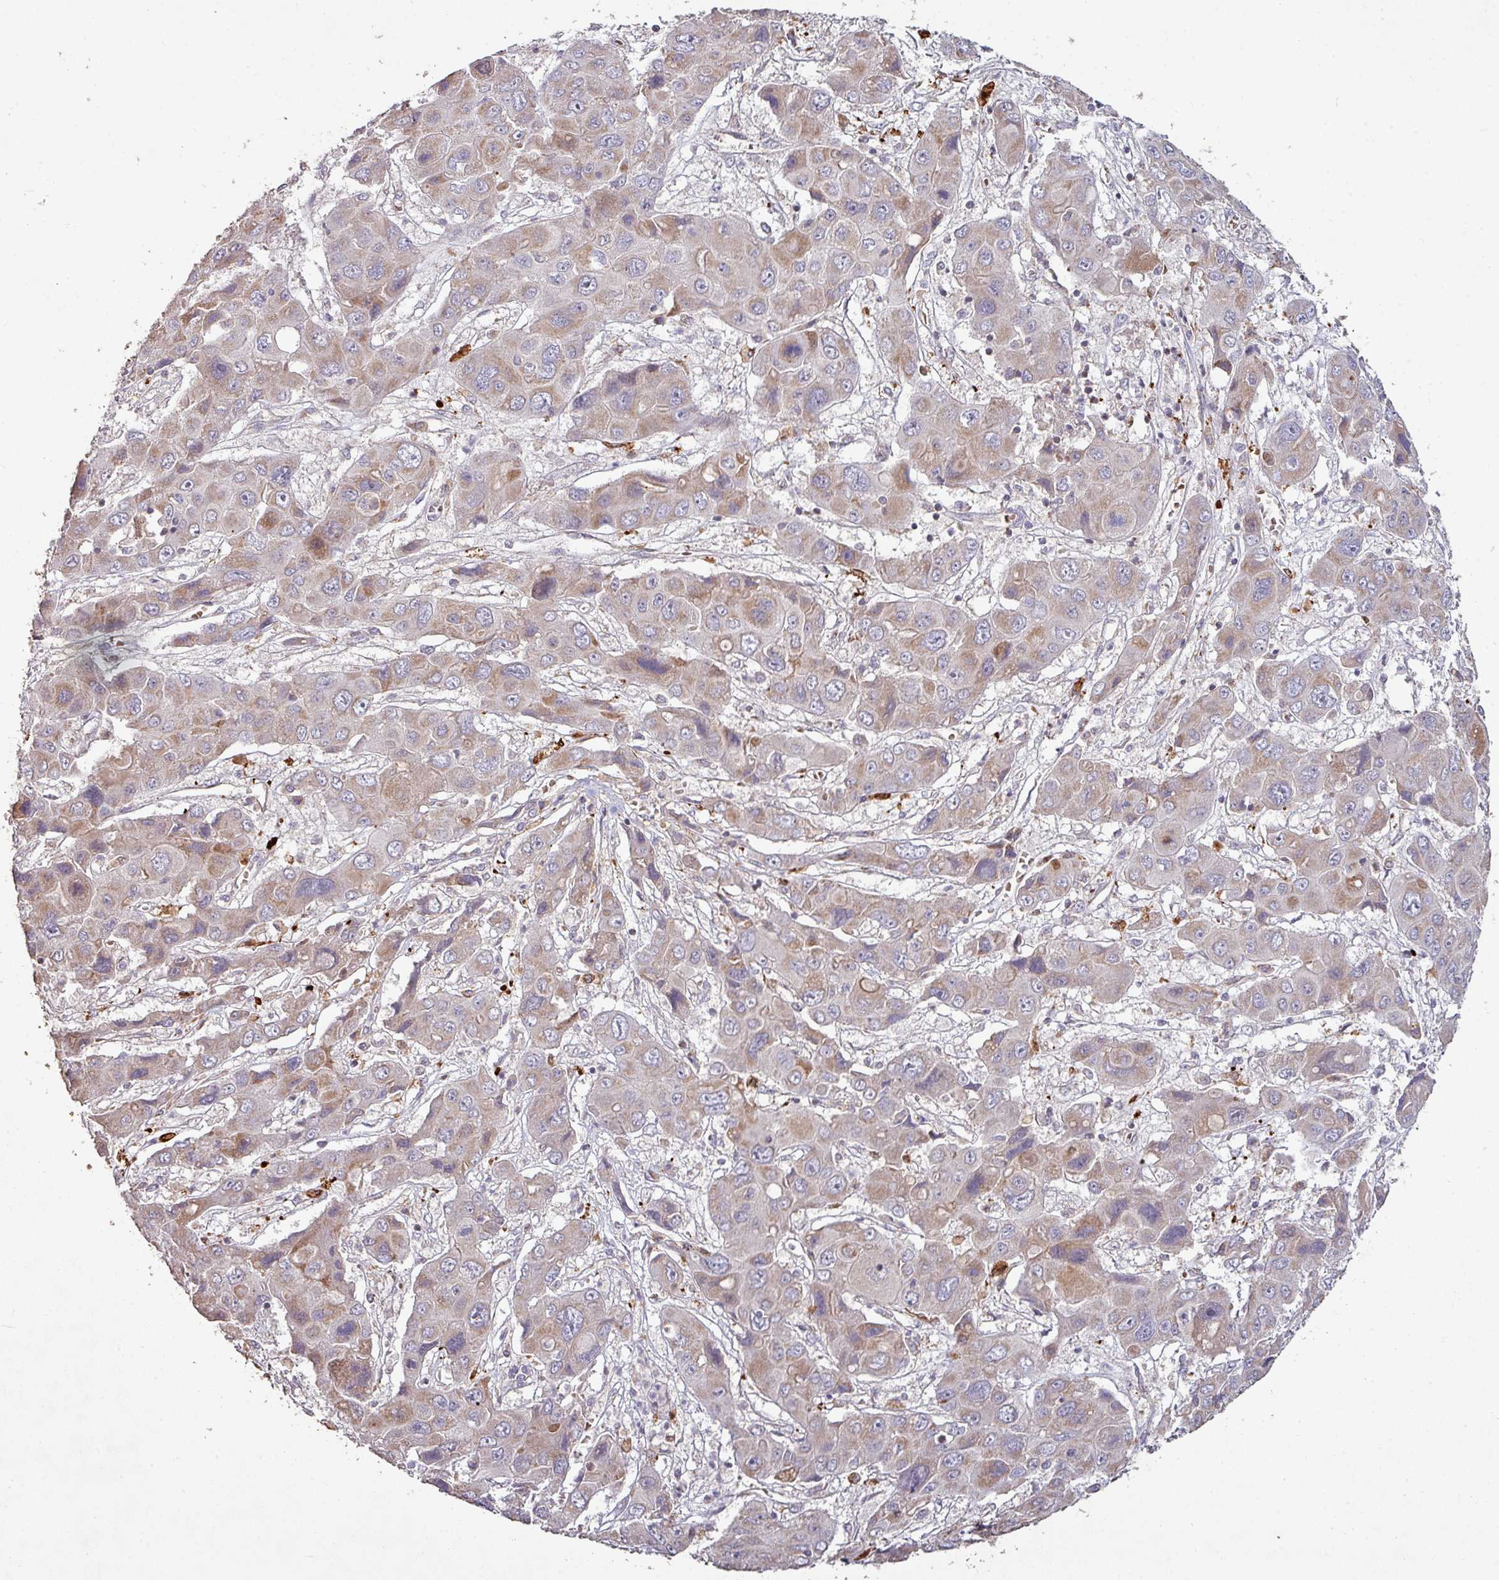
{"staining": {"intensity": "moderate", "quantity": "25%-75%", "location": "cytoplasmic/membranous"}, "tissue": "liver cancer", "cell_type": "Tumor cells", "image_type": "cancer", "snomed": [{"axis": "morphology", "description": "Cholangiocarcinoma"}, {"axis": "topography", "description": "Liver"}], "caption": "Cholangiocarcinoma (liver) was stained to show a protein in brown. There is medium levels of moderate cytoplasmic/membranous positivity in about 25%-75% of tumor cells.", "gene": "RPL23A", "patient": {"sex": "male", "age": 67}}